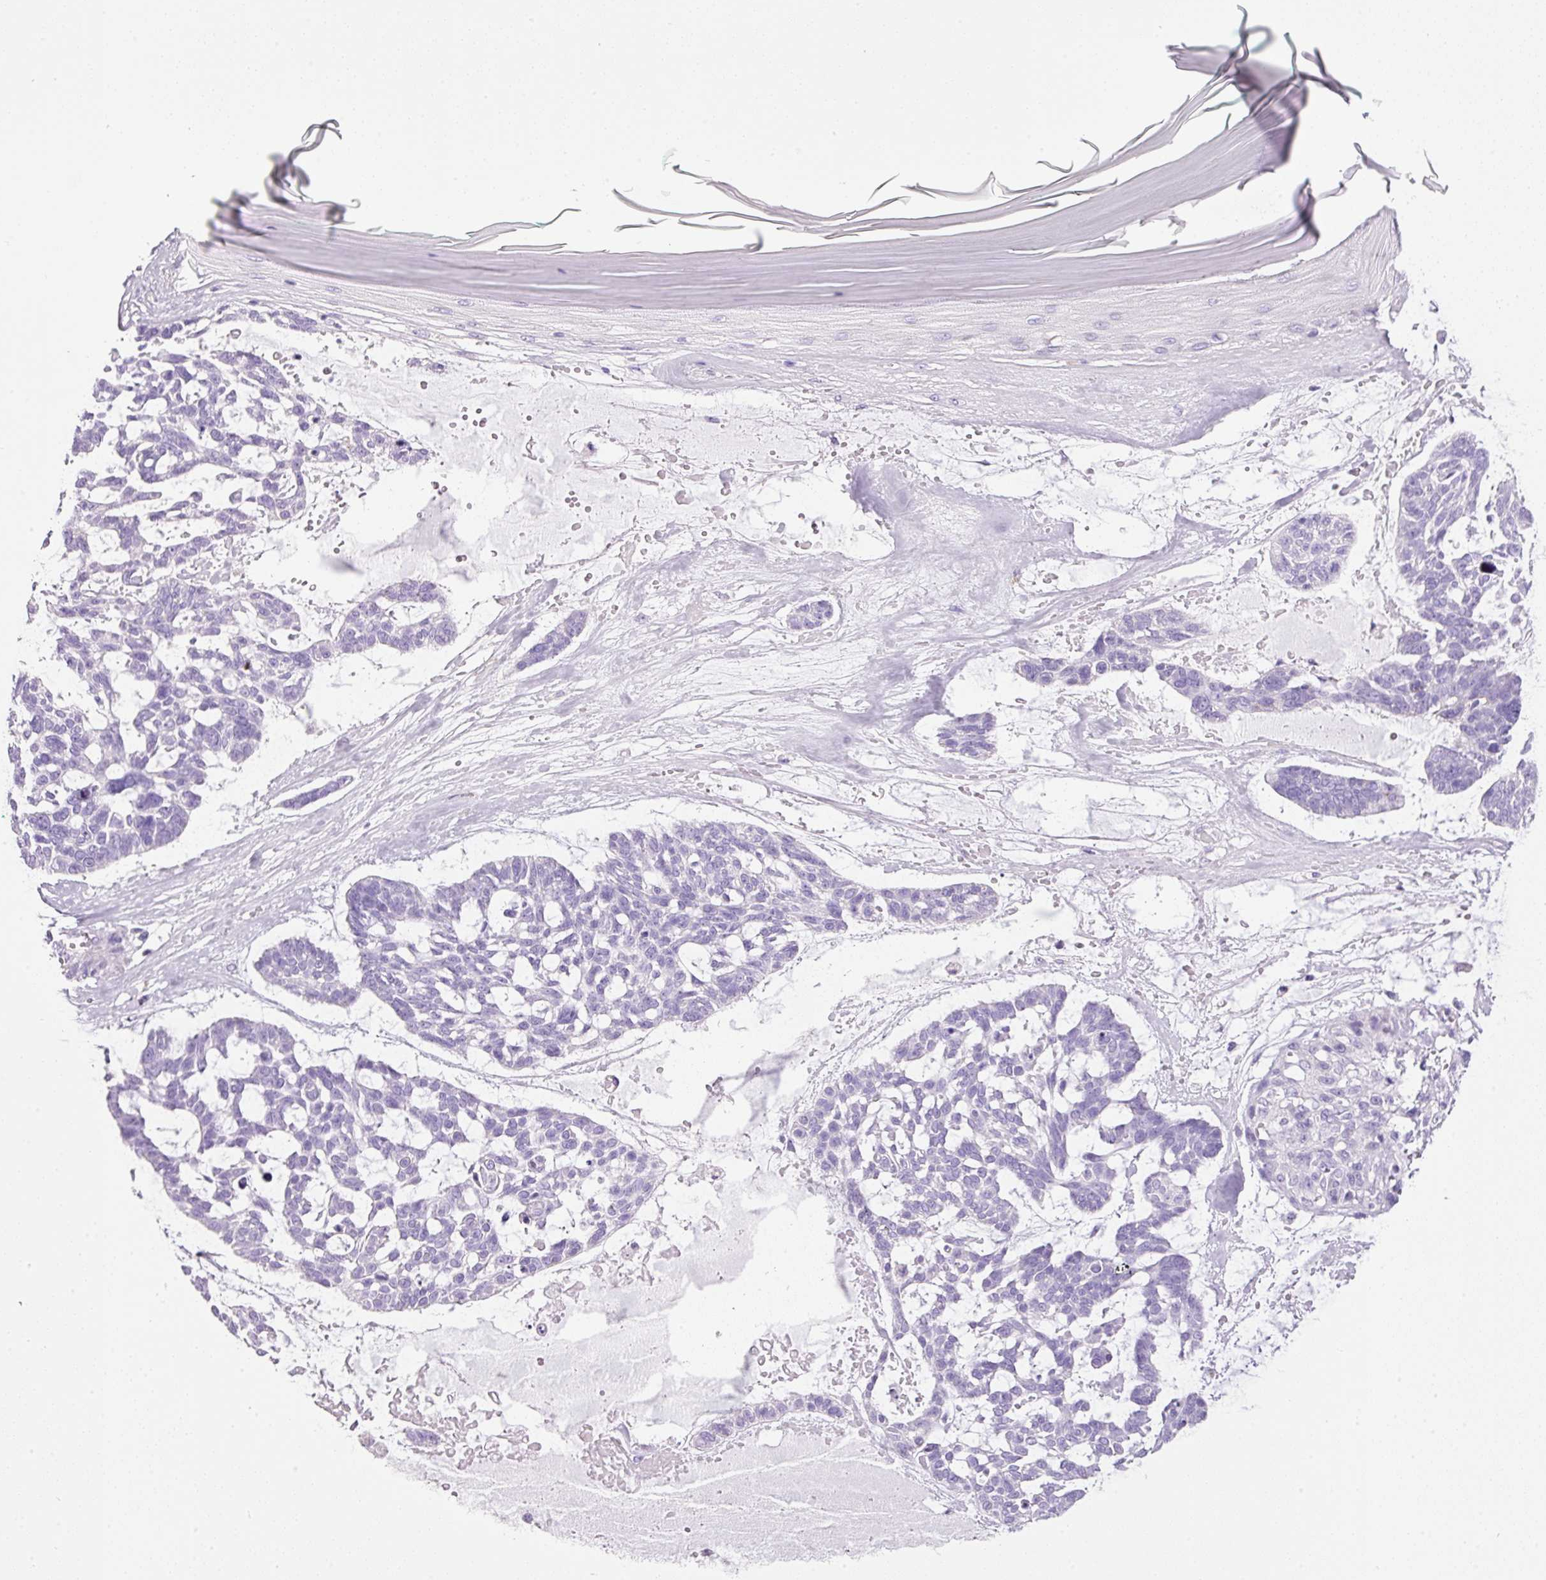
{"staining": {"intensity": "negative", "quantity": "none", "location": "none"}, "tissue": "skin cancer", "cell_type": "Tumor cells", "image_type": "cancer", "snomed": [{"axis": "morphology", "description": "Basal cell carcinoma"}, {"axis": "topography", "description": "Skin"}], "caption": "This is an immunohistochemistry (IHC) image of skin basal cell carcinoma. There is no staining in tumor cells.", "gene": "BSND", "patient": {"sex": "male", "age": 88}}